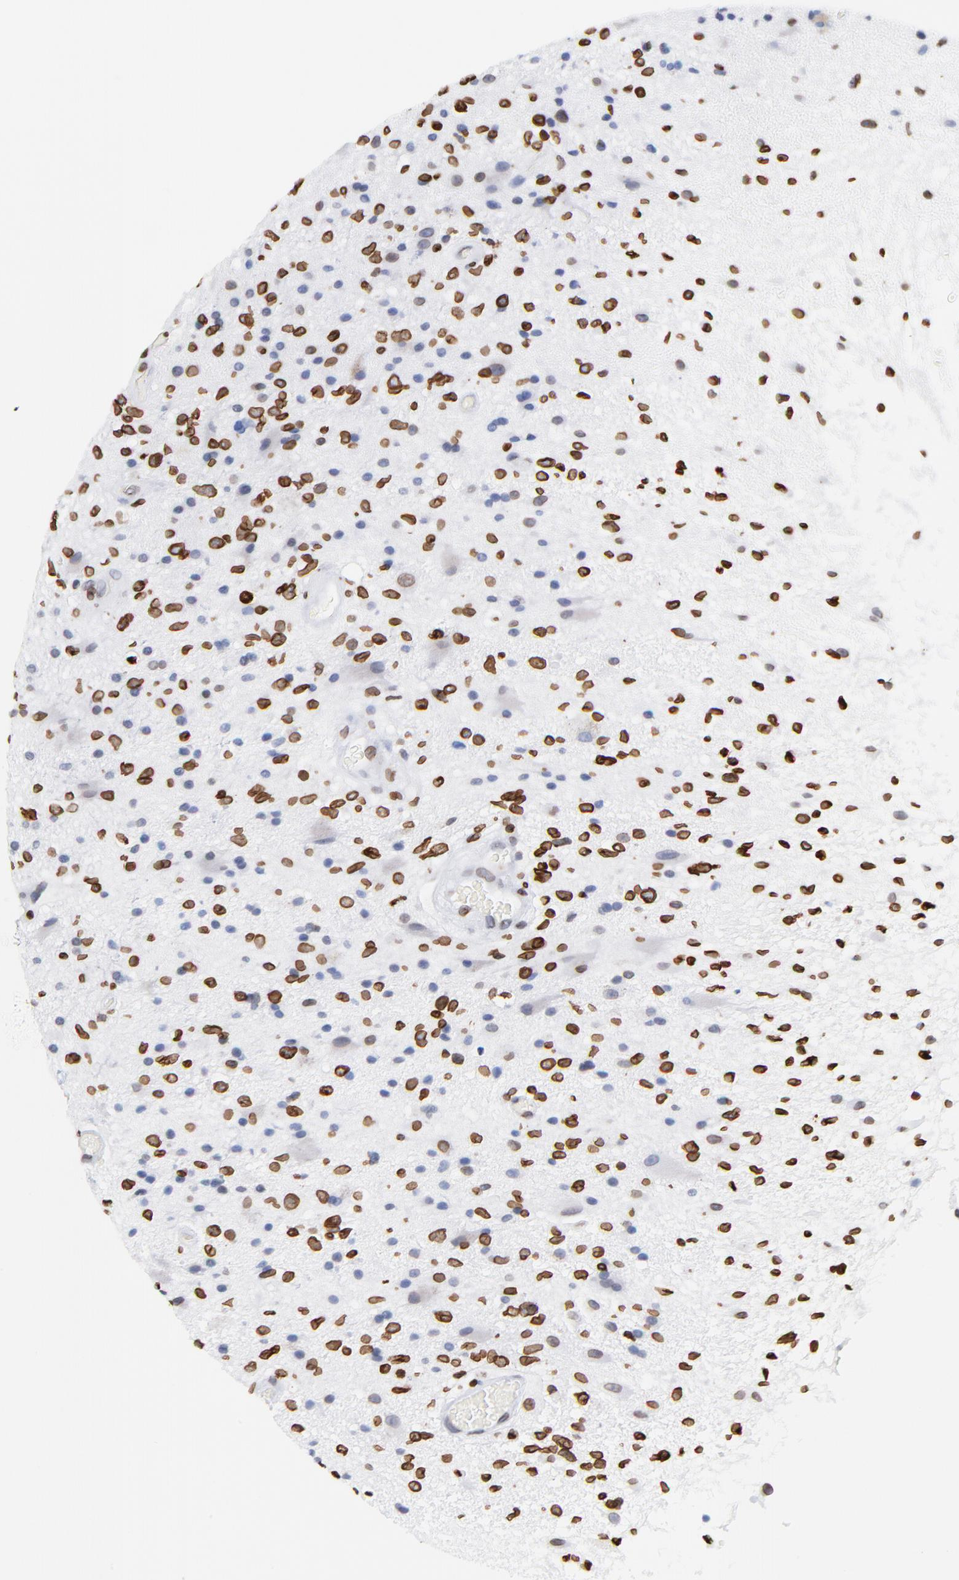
{"staining": {"intensity": "strong", "quantity": ">75%", "location": "cytoplasmic/membranous,nuclear"}, "tissue": "glioma", "cell_type": "Tumor cells", "image_type": "cancer", "snomed": [{"axis": "morphology", "description": "Glioma, malignant, High grade"}, {"axis": "topography", "description": "Brain"}], "caption": "Human glioma stained with a brown dye reveals strong cytoplasmic/membranous and nuclear positive positivity in about >75% of tumor cells.", "gene": "THAP7", "patient": {"sex": "male", "age": 33}}